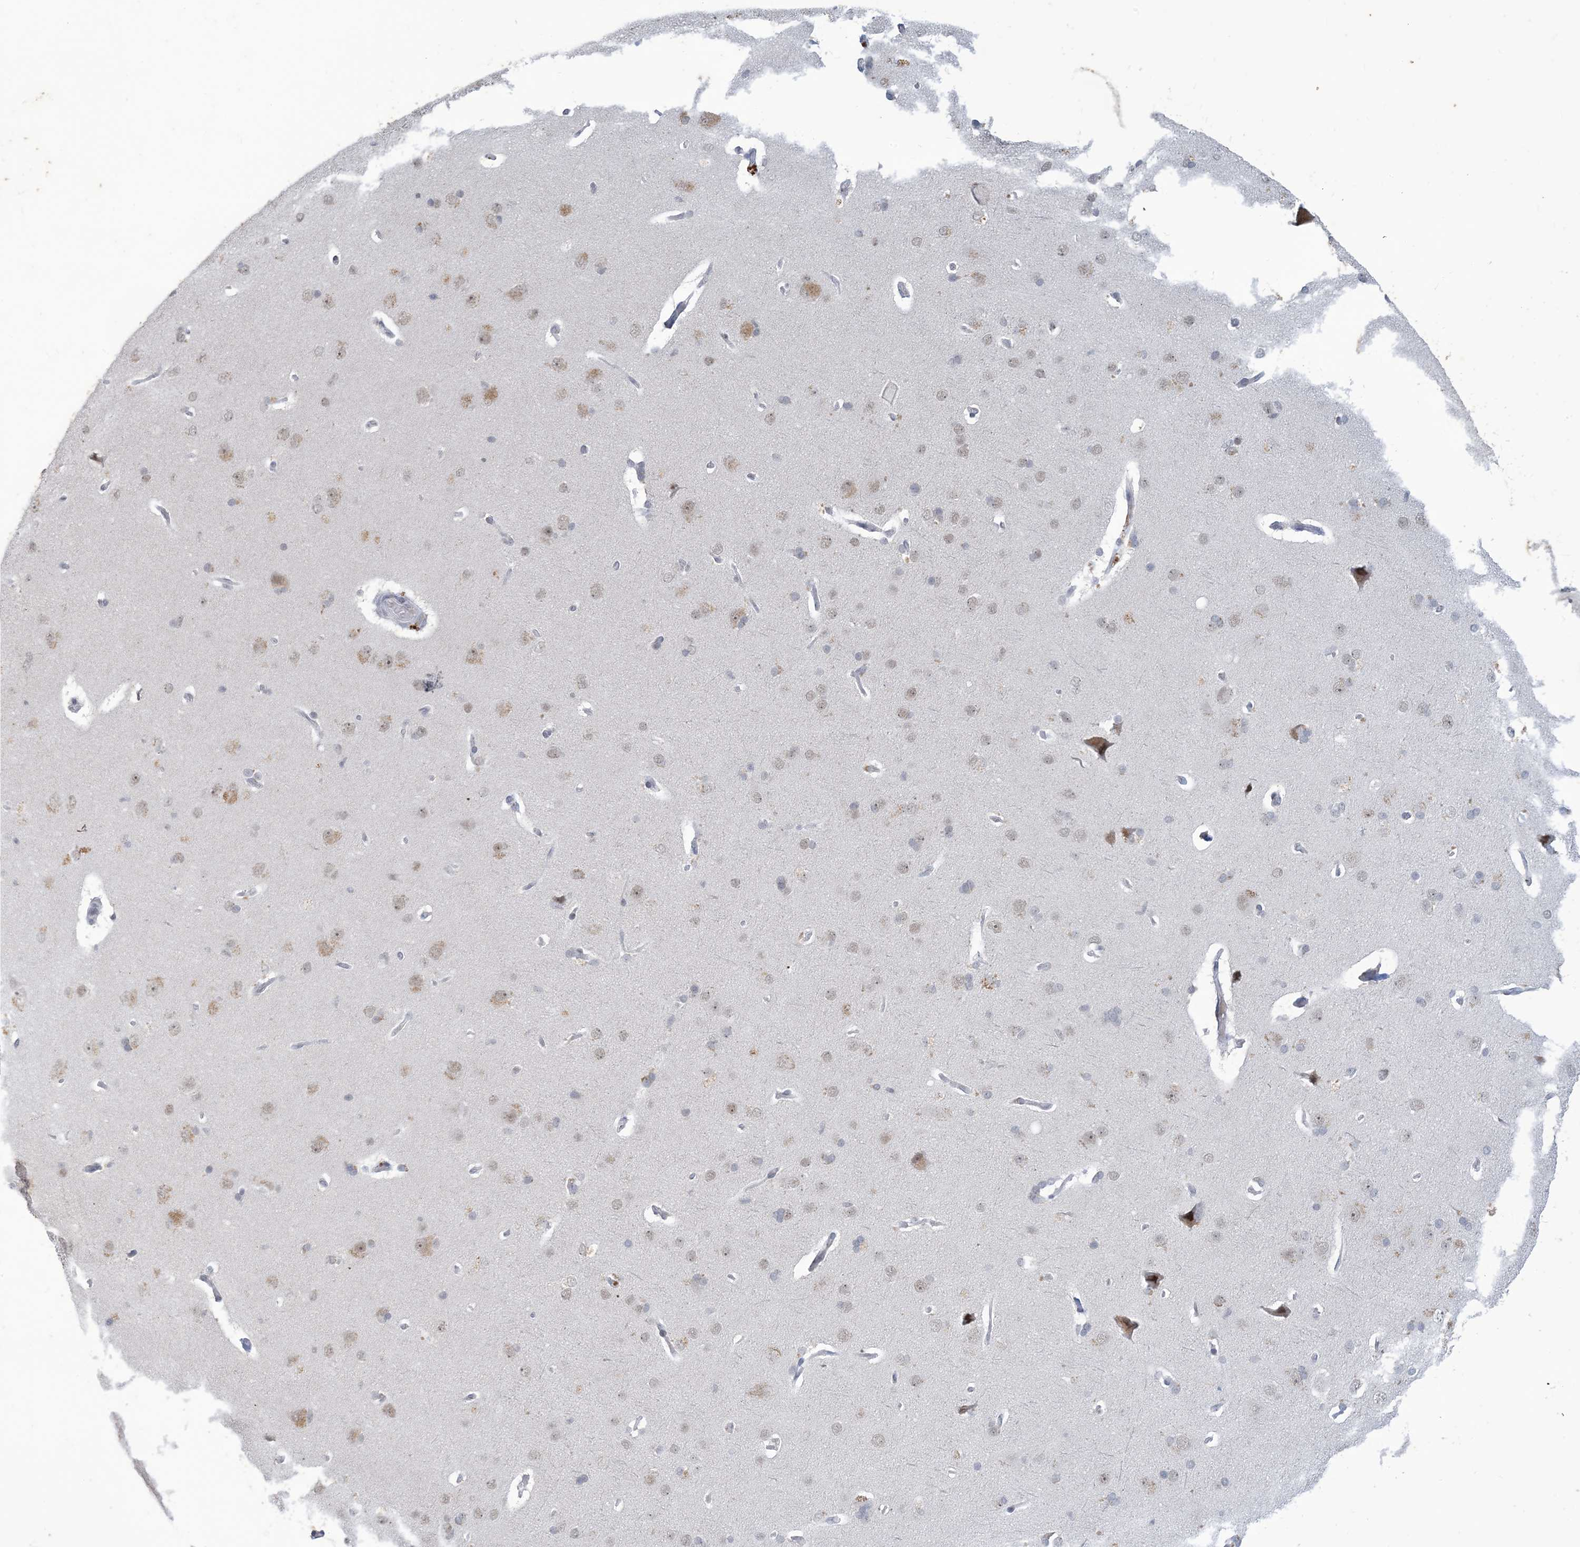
{"staining": {"intensity": "negative", "quantity": "none", "location": "none"}, "tissue": "cerebral cortex", "cell_type": "Endothelial cells", "image_type": "normal", "snomed": [{"axis": "morphology", "description": "Normal tissue, NOS"}, {"axis": "topography", "description": "Cerebral cortex"}], "caption": "Immunohistochemical staining of normal human cerebral cortex displays no significant positivity in endothelial cells. Brightfield microscopy of IHC stained with DAB (brown) and hematoxylin (blue), captured at high magnification.", "gene": "ZNF674", "patient": {"sex": "male", "age": 62}}